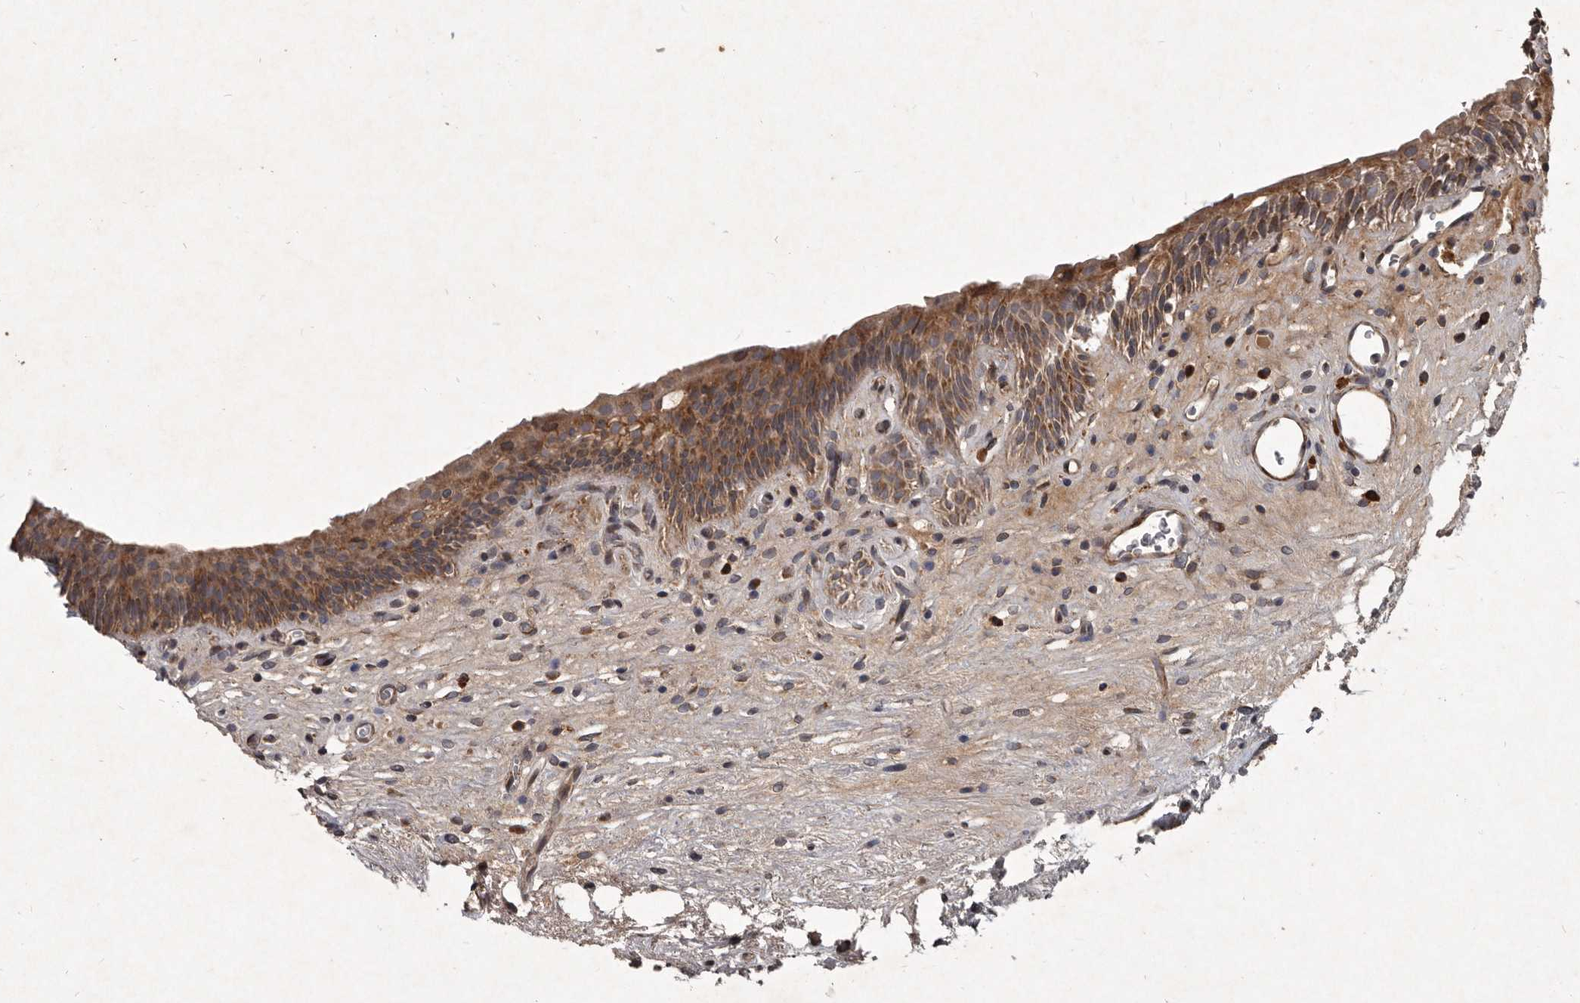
{"staining": {"intensity": "moderate", "quantity": ">75%", "location": "cytoplasmic/membranous"}, "tissue": "urinary bladder", "cell_type": "Urothelial cells", "image_type": "normal", "snomed": [{"axis": "morphology", "description": "Normal tissue, NOS"}, {"axis": "topography", "description": "Urinary bladder"}], "caption": "Protein analysis of benign urinary bladder reveals moderate cytoplasmic/membranous positivity in about >75% of urothelial cells.", "gene": "MRPS15", "patient": {"sex": "male", "age": 83}}